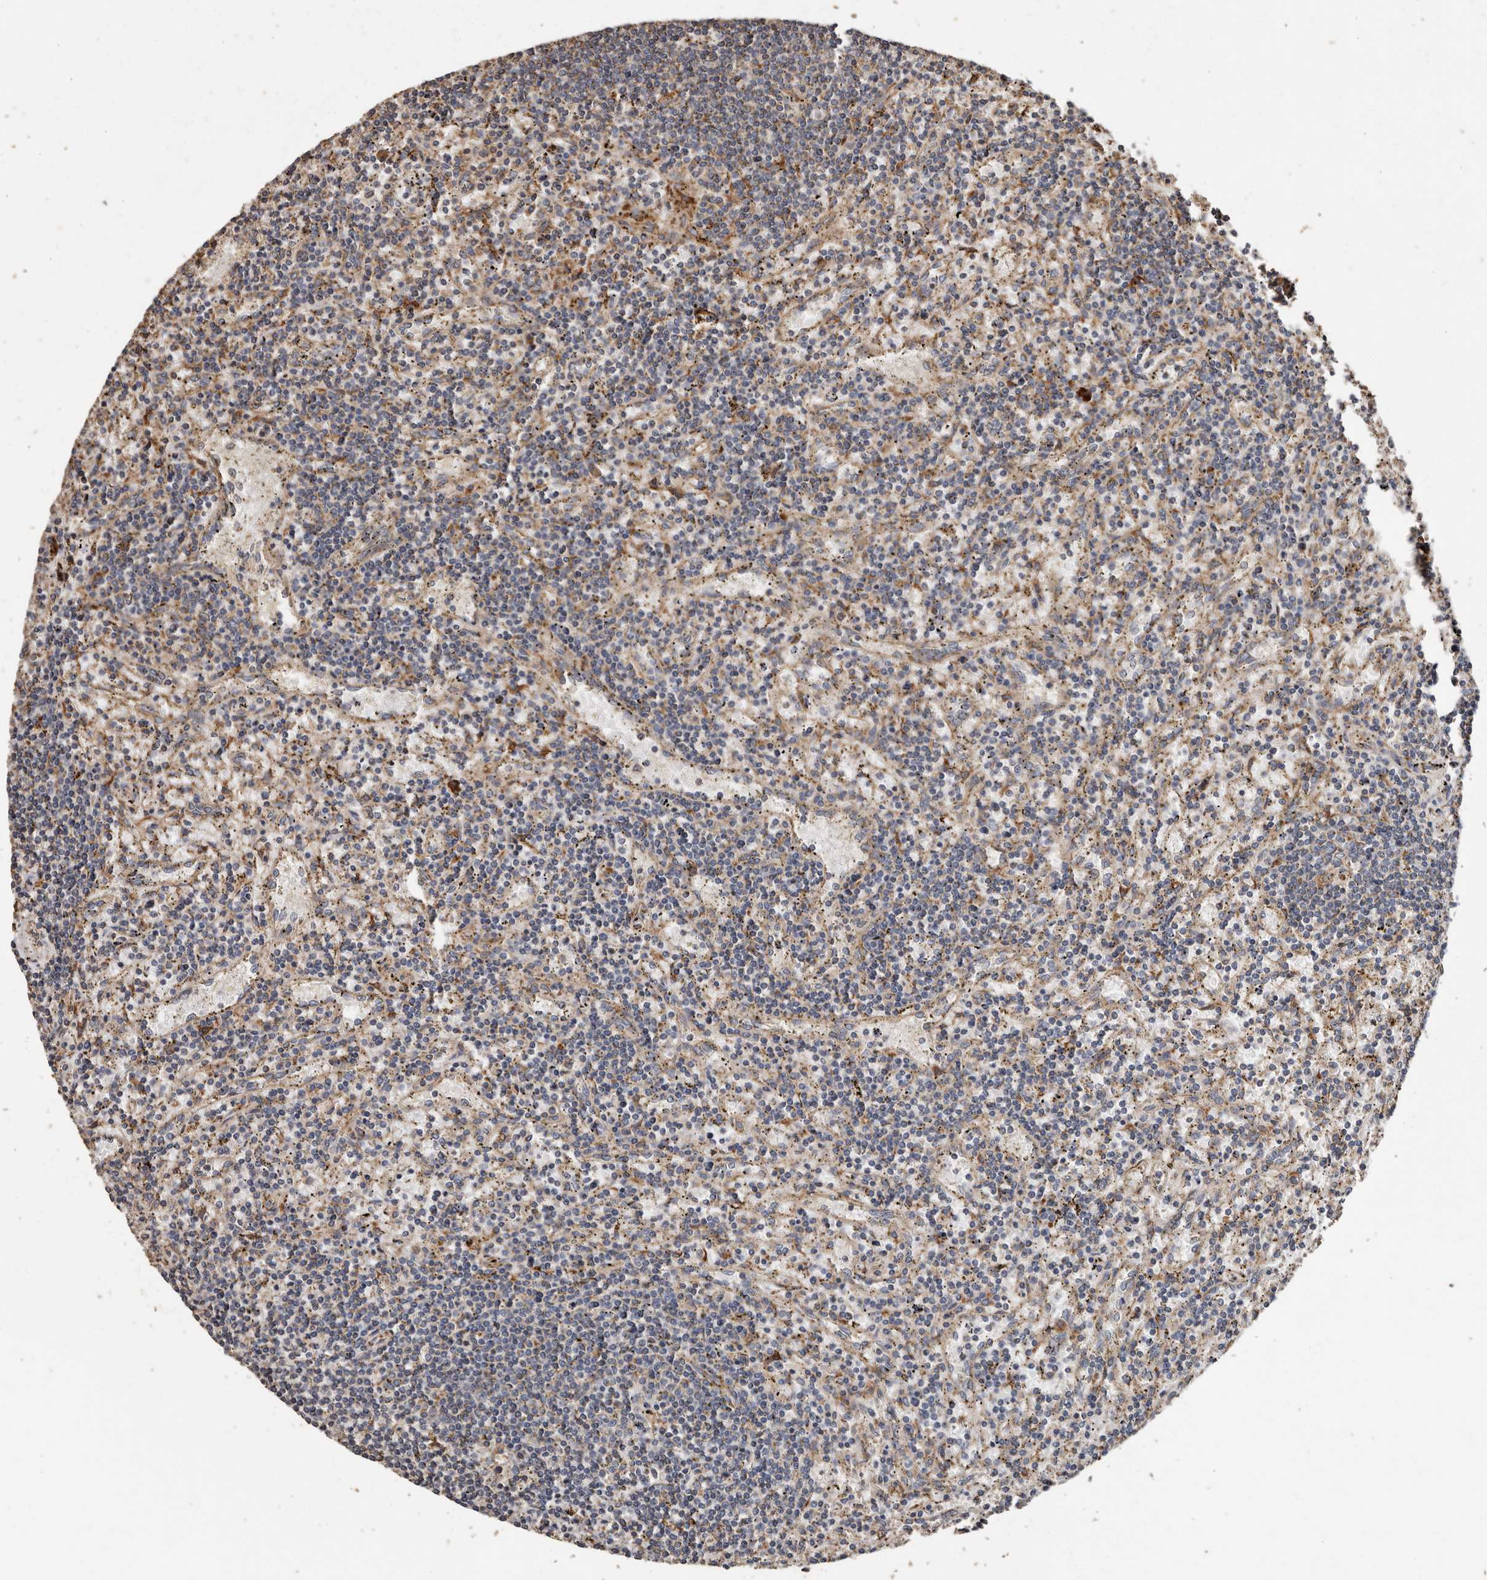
{"staining": {"intensity": "negative", "quantity": "none", "location": "none"}, "tissue": "lymphoma", "cell_type": "Tumor cells", "image_type": "cancer", "snomed": [{"axis": "morphology", "description": "Malignant lymphoma, non-Hodgkin's type, Low grade"}, {"axis": "topography", "description": "Spleen"}], "caption": "Lymphoma stained for a protein using immunohistochemistry (IHC) reveals no staining tumor cells.", "gene": "OSGIN2", "patient": {"sex": "male", "age": 76}}